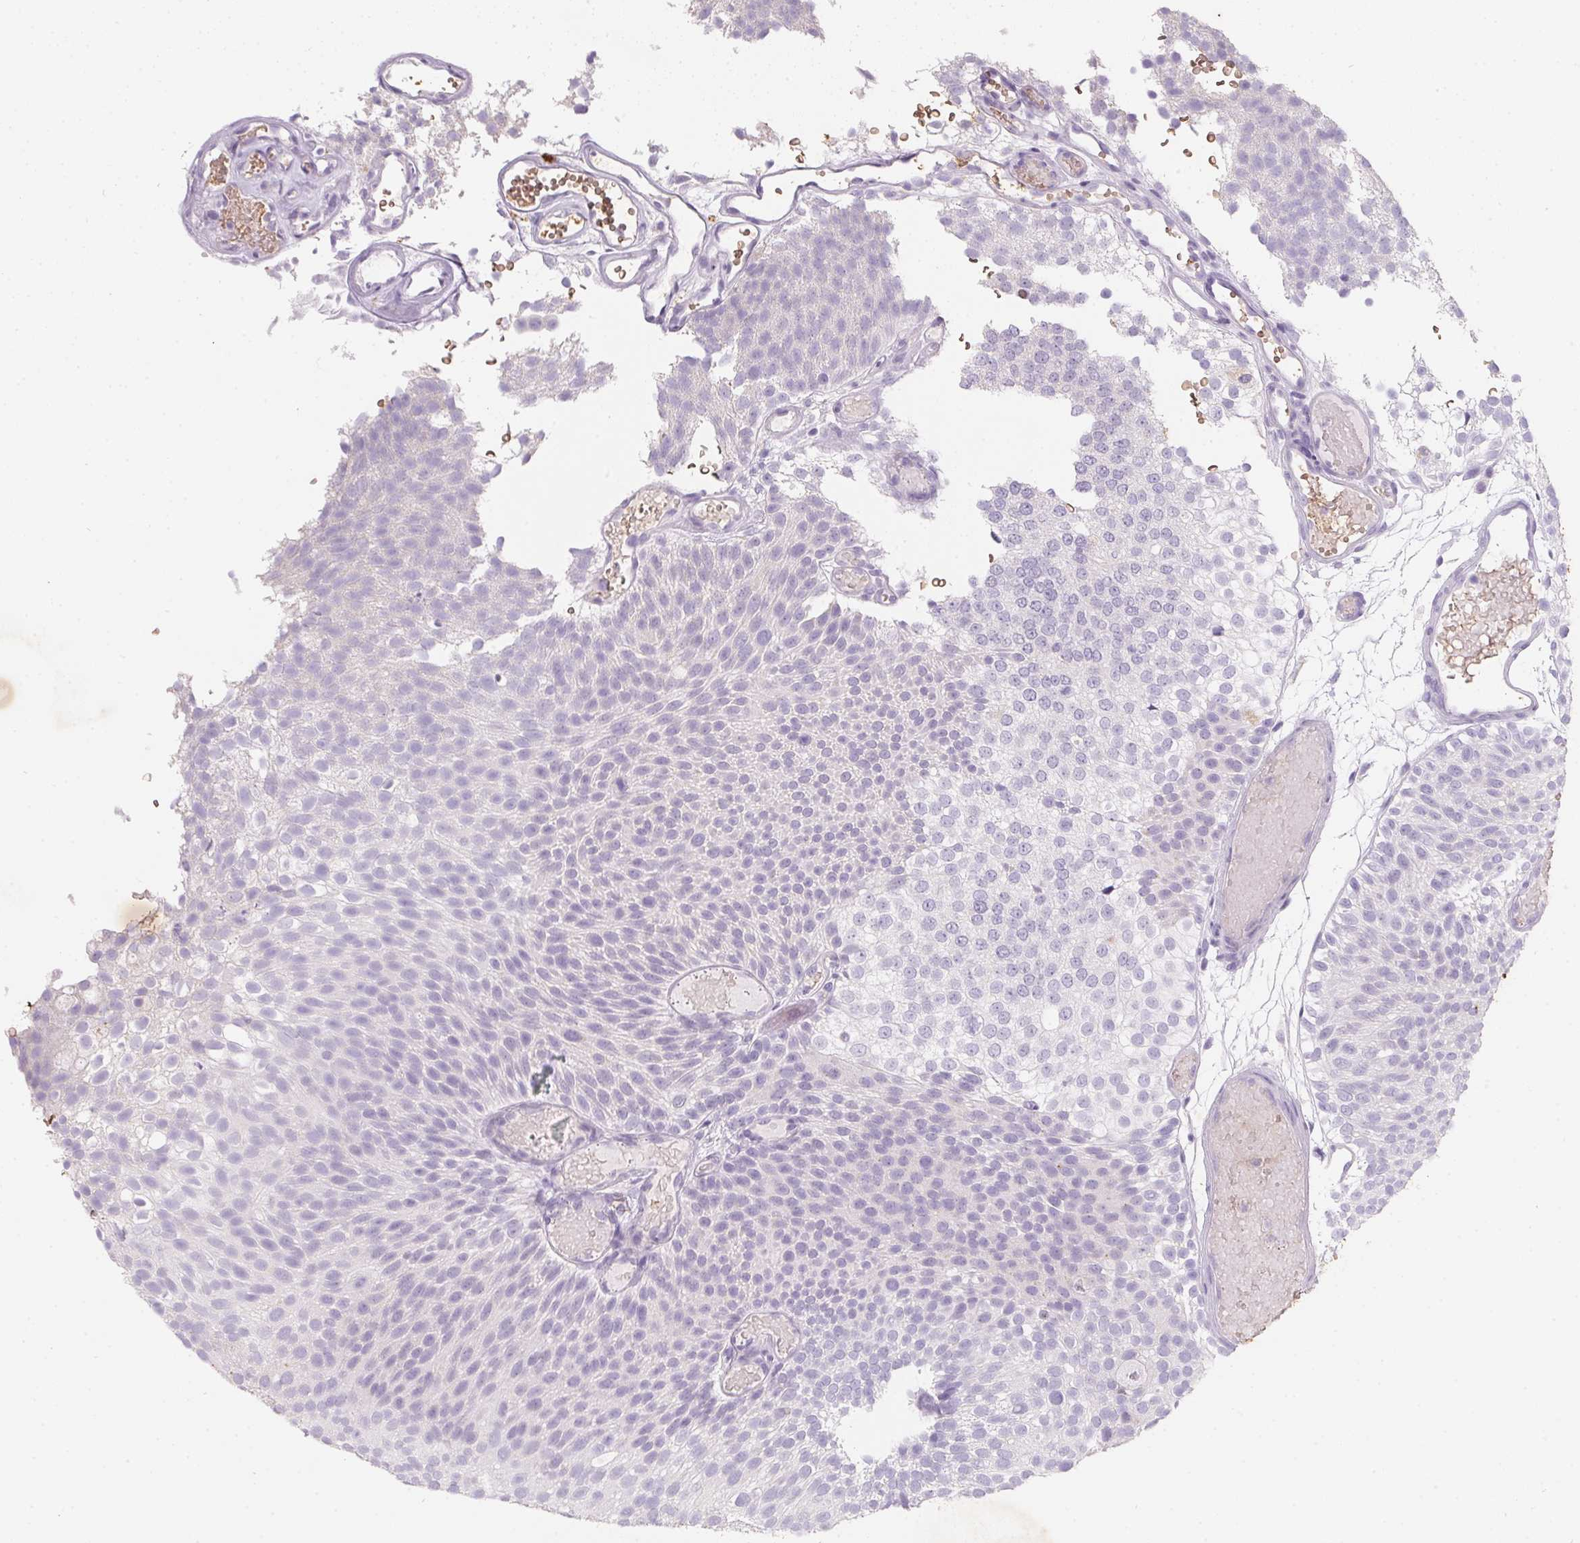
{"staining": {"intensity": "negative", "quantity": "none", "location": "none"}, "tissue": "urothelial cancer", "cell_type": "Tumor cells", "image_type": "cancer", "snomed": [{"axis": "morphology", "description": "Urothelial carcinoma, Low grade"}, {"axis": "topography", "description": "Urinary bladder"}], "caption": "There is no significant staining in tumor cells of urothelial carcinoma (low-grade).", "gene": "DCD", "patient": {"sex": "male", "age": 78}}